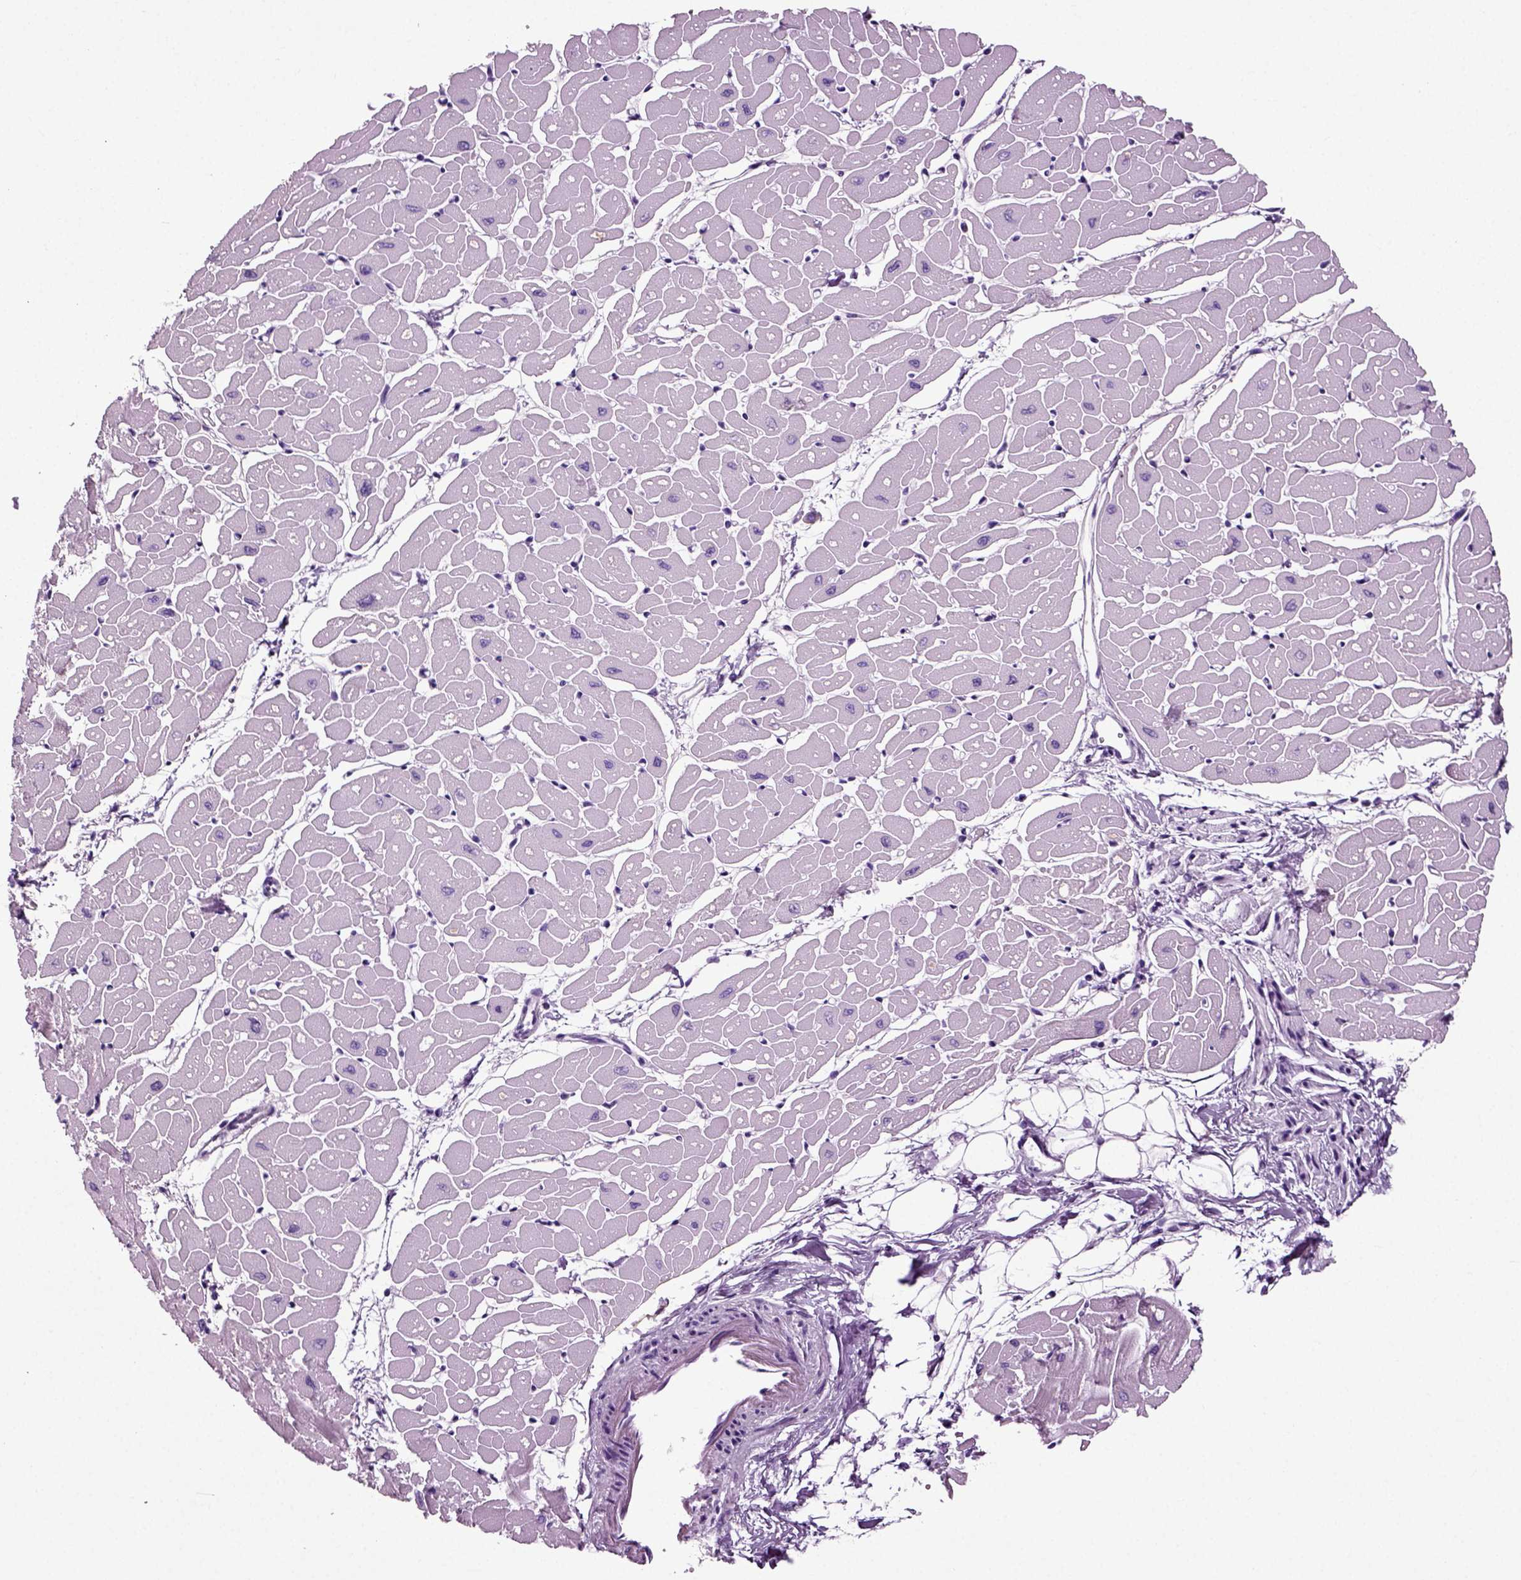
{"staining": {"intensity": "negative", "quantity": "none", "location": "none"}, "tissue": "heart muscle", "cell_type": "Cardiomyocytes", "image_type": "normal", "snomed": [{"axis": "morphology", "description": "Normal tissue, NOS"}, {"axis": "topography", "description": "Heart"}], "caption": "High magnification brightfield microscopy of unremarkable heart muscle stained with DAB (3,3'-diaminobenzidine) (brown) and counterstained with hematoxylin (blue): cardiomyocytes show no significant positivity. (DAB (3,3'-diaminobenzidine) immunohistochemistry (IHC), high magnification).", "gene": "DNAH10", "patient": {"sex": "male", "age": 57}}